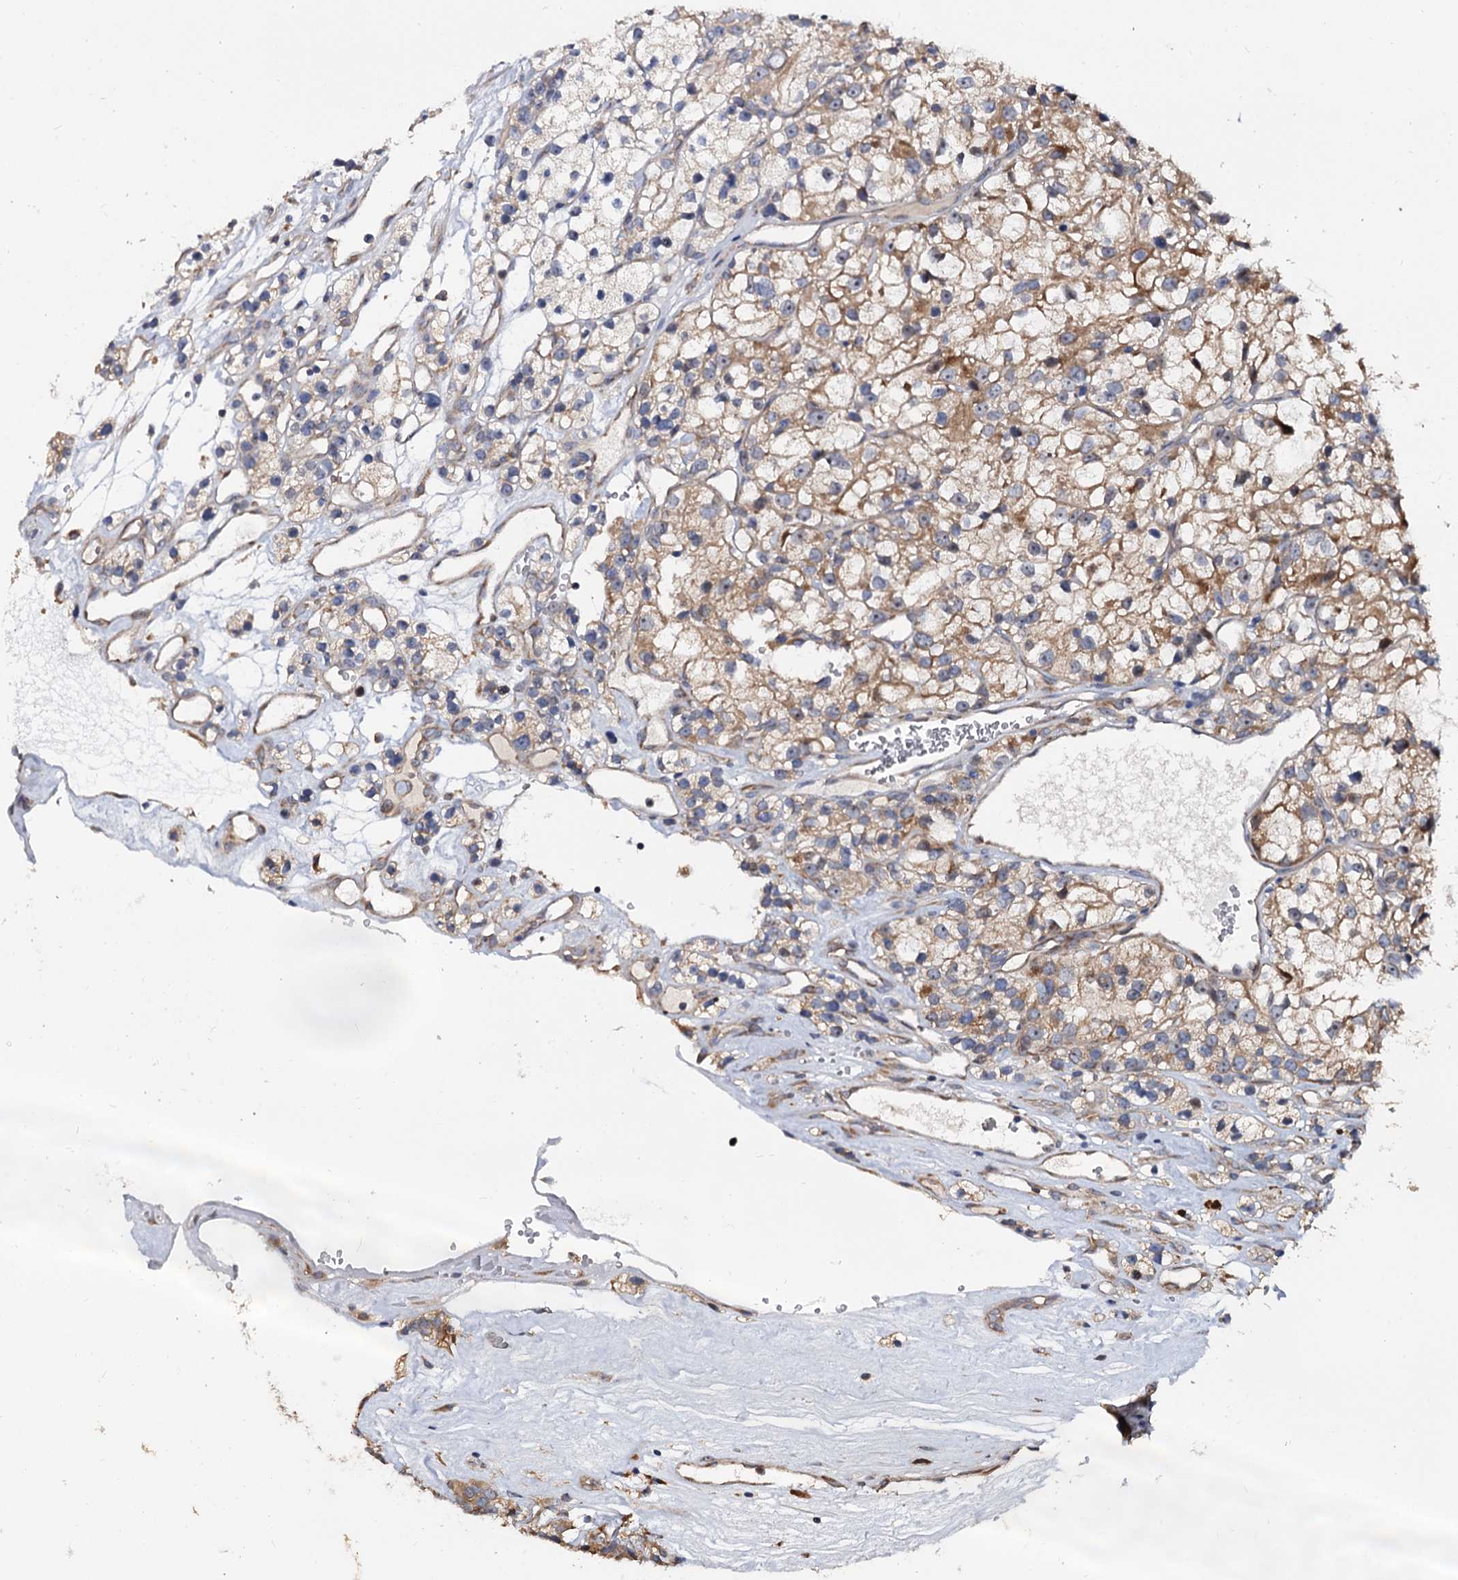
{"staining": {"intensity": "moderate", "quantity": ">75%", "location": "cytoplasmic/membranous"}, "tissue": "renal cancer", "cell_type": "Tumor cells", "image_type": "cancer", "snomed": [{"axis": "morphology", "description": "Adenocarcinoma, NOS"}, {"axis": "topography", "description": "Kidney"}], "caption": "A brown stain highlights moderate cytoplasmic/membranous staining of a protein in human renal adenocarcinoma tumor cells.", "gene": "WWC3", "patient": {"sex": "female", "age": 57}}